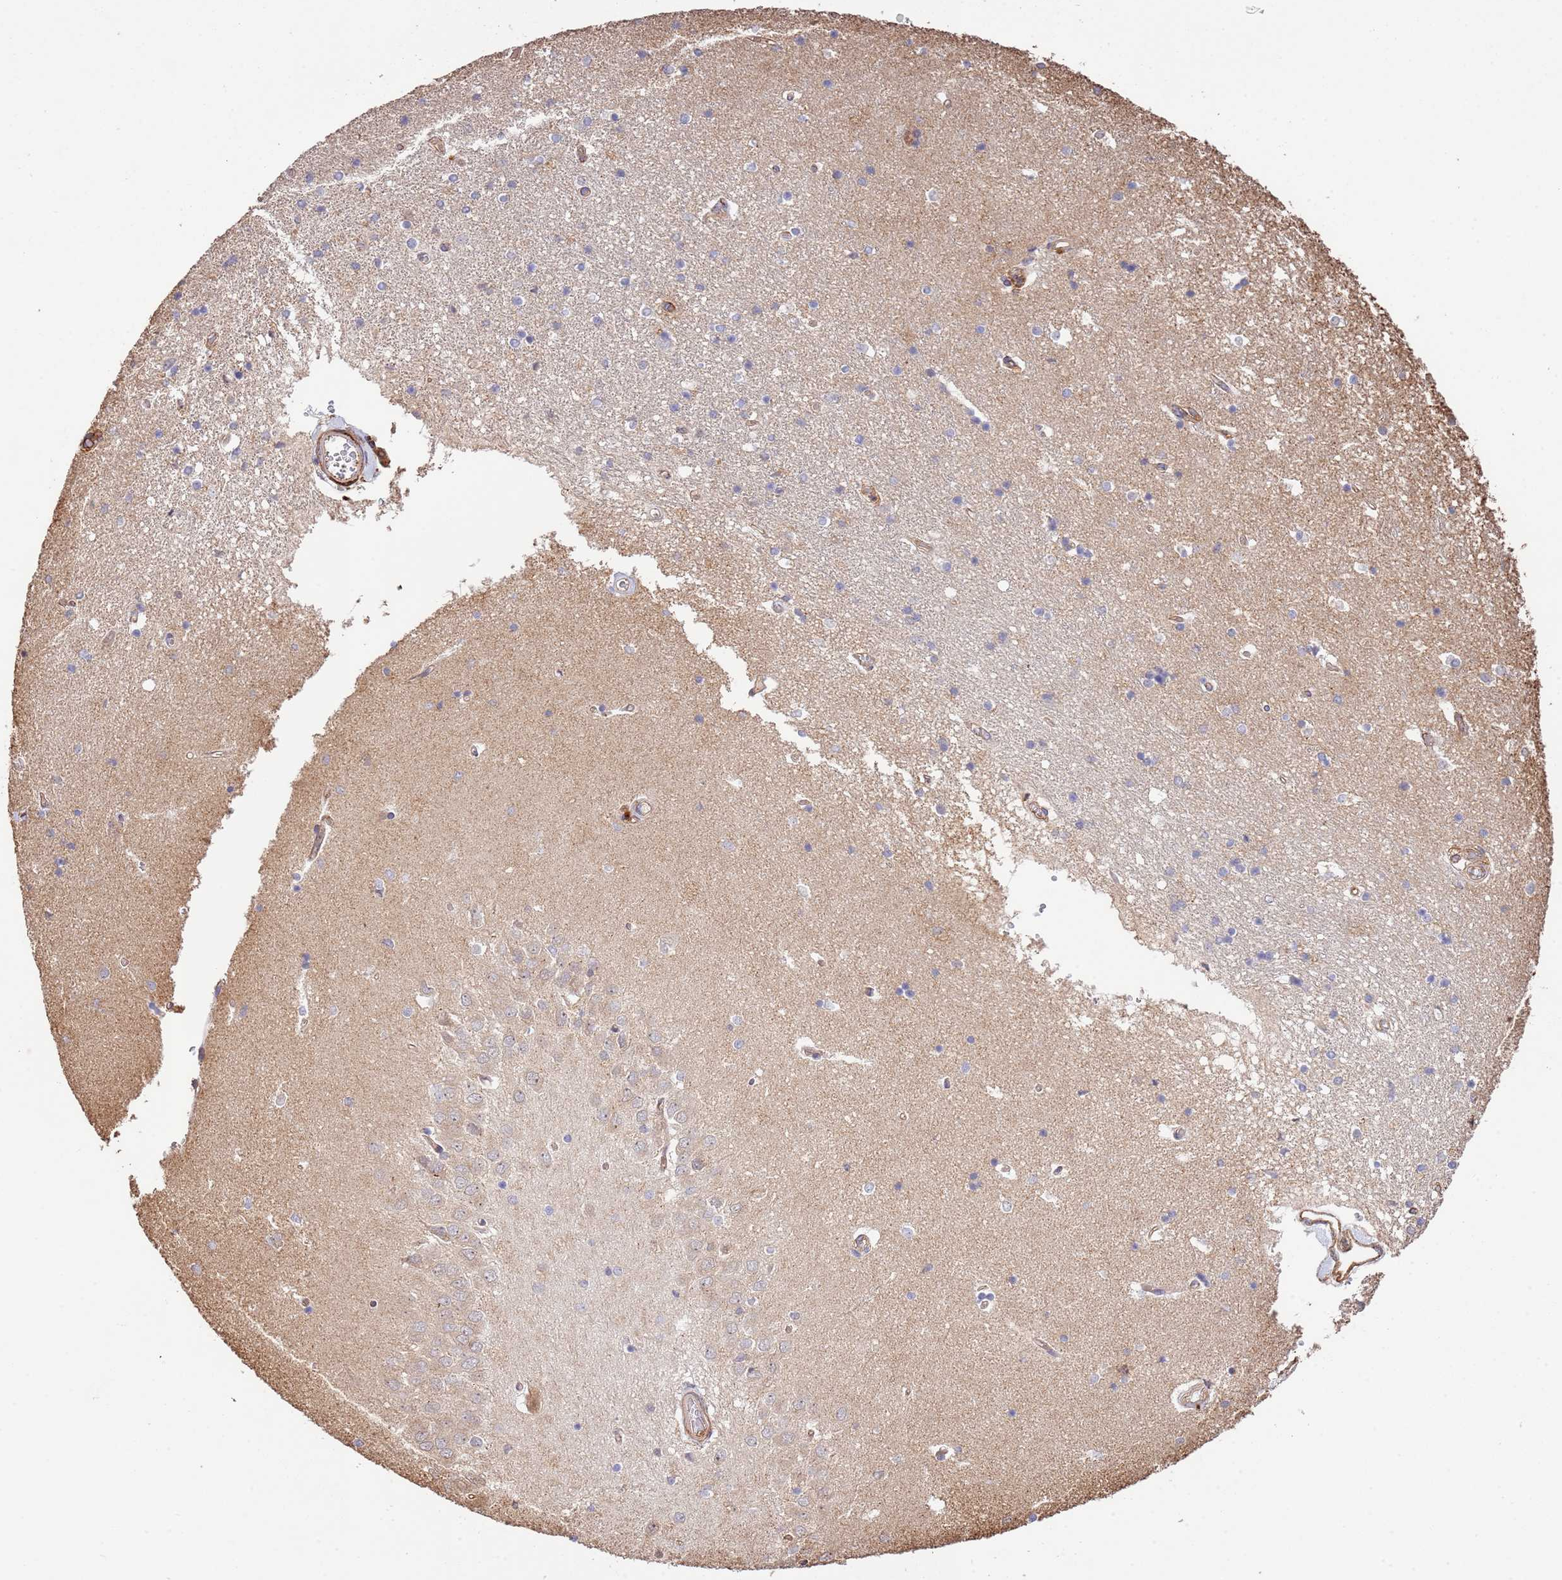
{"staining": {"intensity": "weak", "quantity": "<25%", "location": "cytoplasmic/membranous"}, "tissue": "hippocampus", "cell_type": "Glial cells", "image_type": "normal", "snomed": [{"axis": "morphology", "description": "Normal tissue, NOS"}, {"axis": "topography", "description": "Hippocampus"}], "caption": "Photomicrograph shows no significant protein expression in glial cells of unremarkable hippocampus.", "gene": "NDUFAF4", "patient": {"sex": "male", "age": 45}}